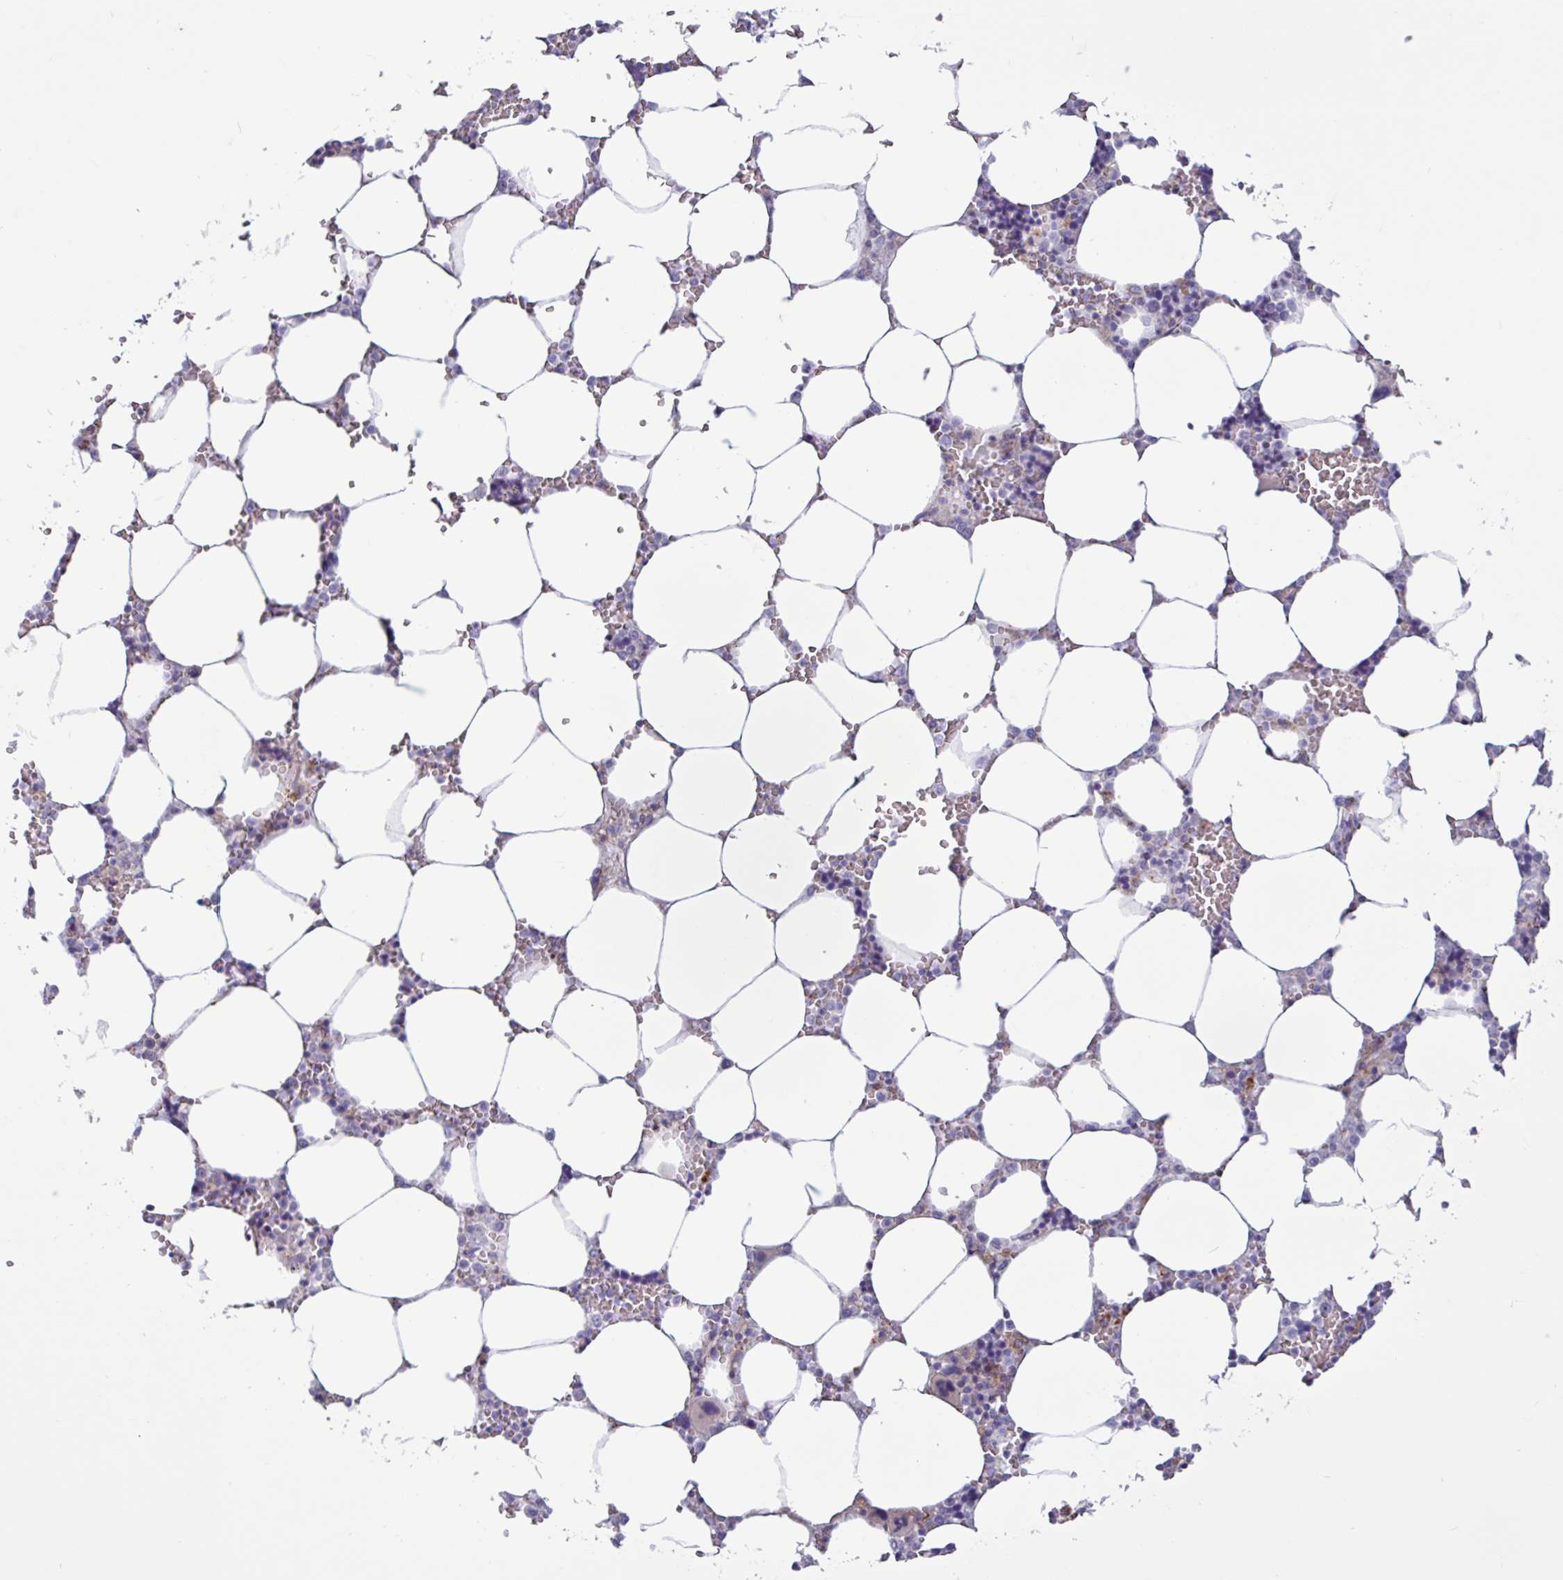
{"staining": {"intensity": "negative", "quantity": "none", "location": "none"}, "tissue": "bone marrow", "cell_type": "Hematopoietic cells", "image_type": "normal", "snomed": [{"axis": "morphology", "description": "Normal tissue, NOS"}, {"axis": "topography", "description": "Bone marrow"}], "caption": "Immunohistochemistry (IHC) photomicrograph of normal human bone marrow stained for a protein (brown), which exhibits no staining in hematopoietic cells.", "gene": "AMIGO2", "patient": {"sex": "male", "age": 64}}